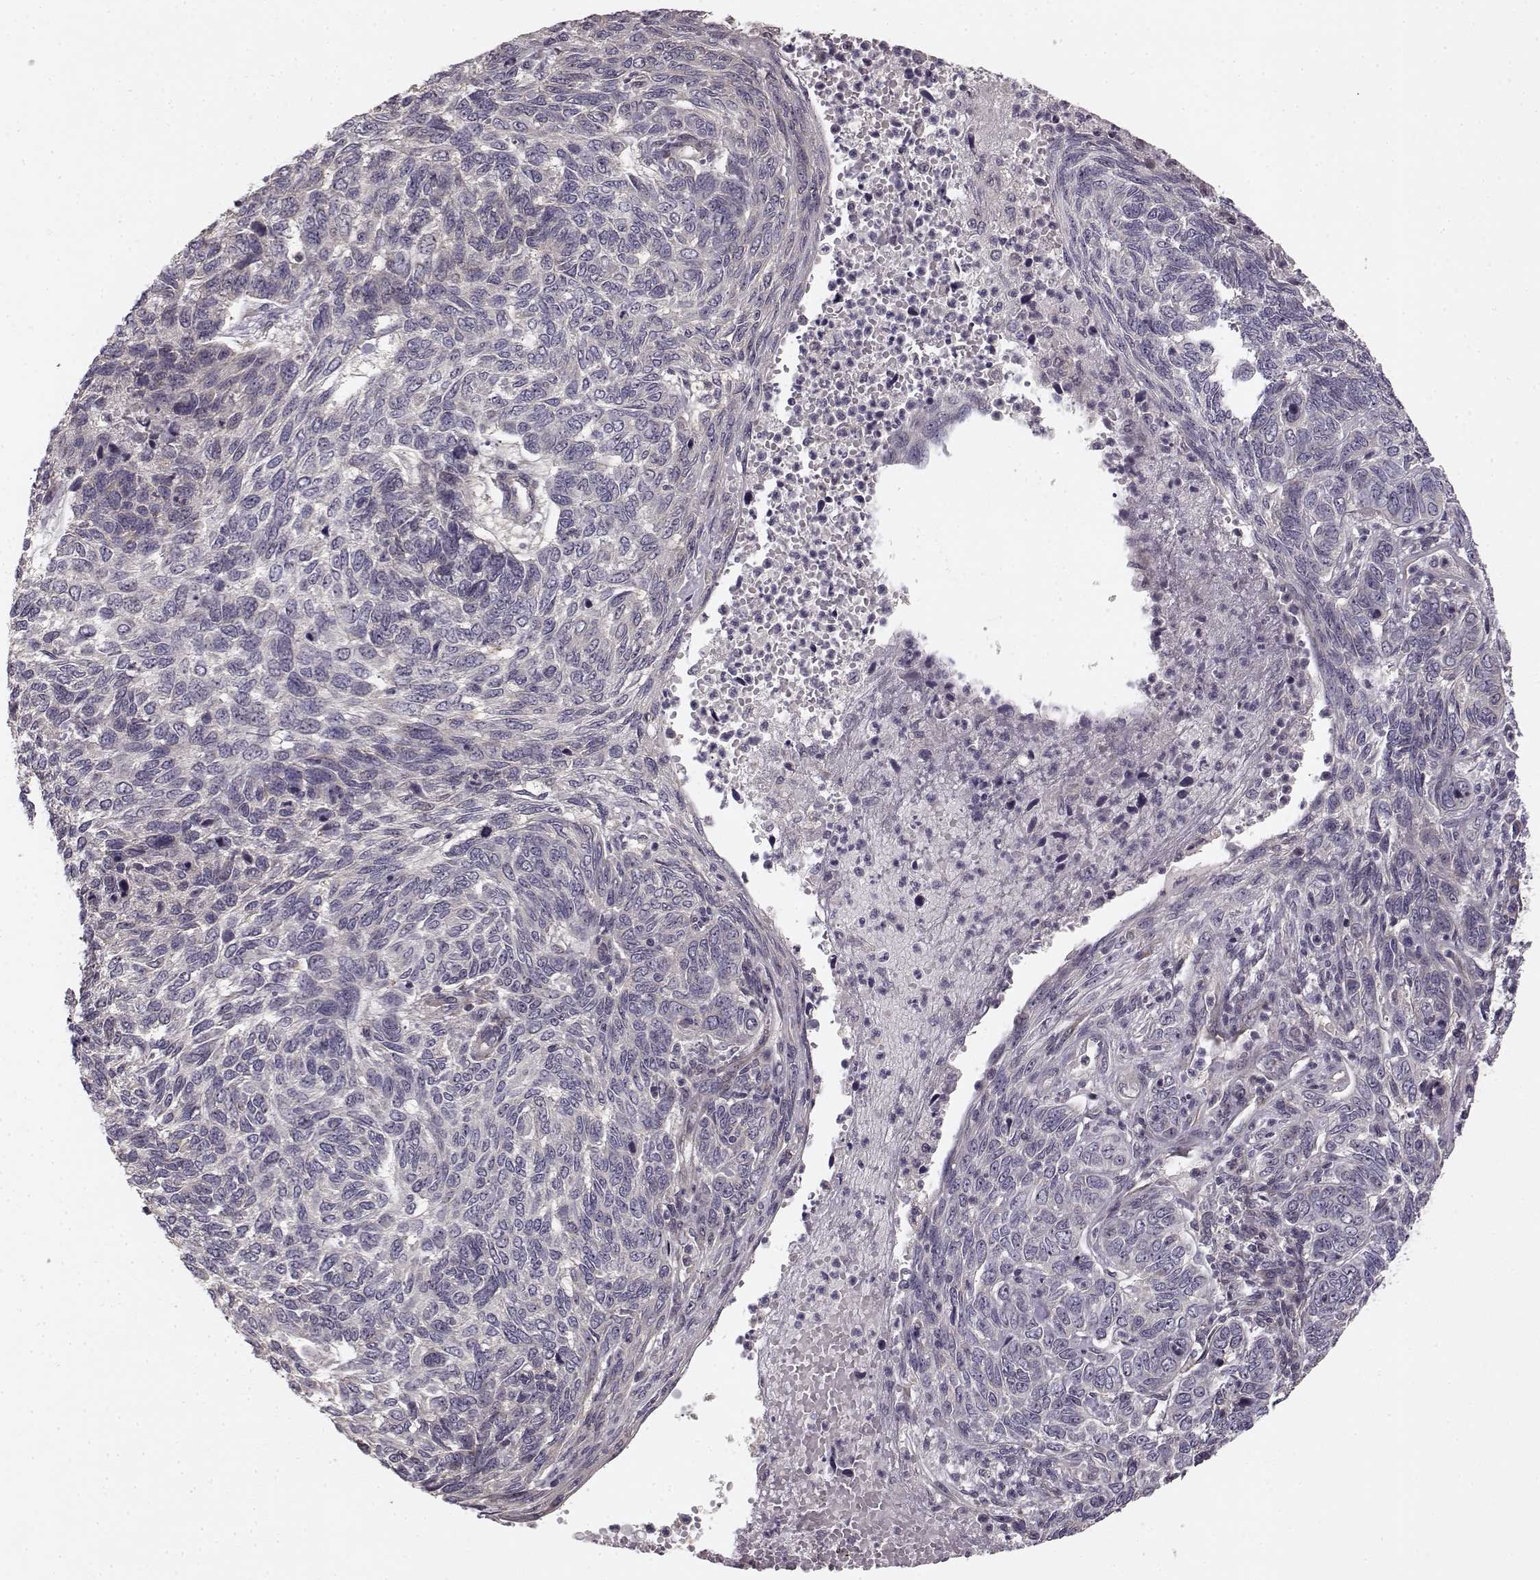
{"staining": {"intensity": "negative", "quantity": "none", "location": "none"}, "tissue": "skin cancer", "cell_type": "Tumor cells", "image_type": "cancer", "snomed": [{"axis": "morphology", "description": "Basal cell carcinoma"}, {"axis": "topography", "description": "Skin"}], "caption": "Tumor cells show no significant protein staining in basal cell carcinoma (skin).", "gene": "MED12L", "patient": {"sex": "female", "age": 65}}